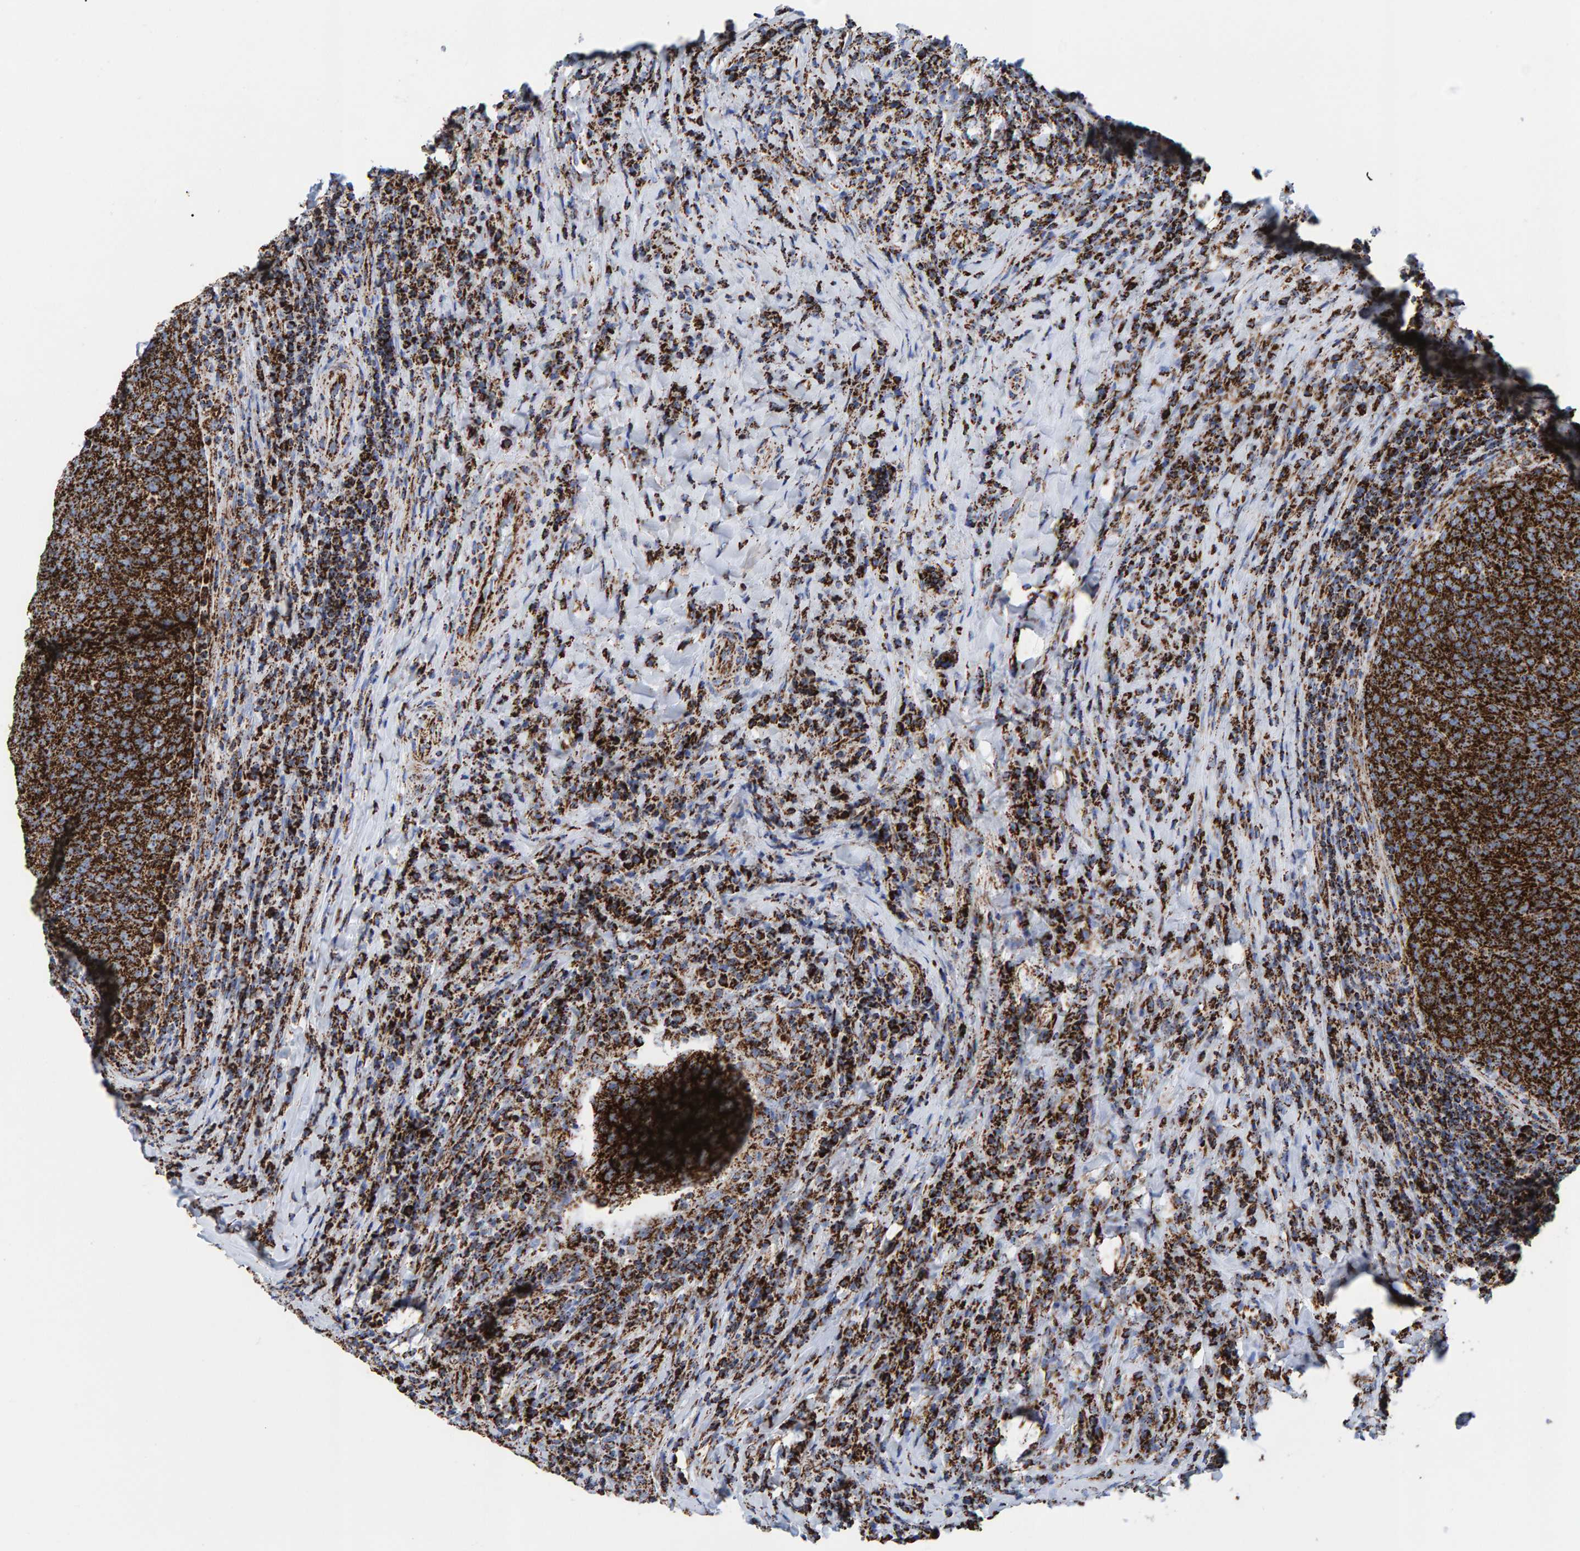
{"staining": {"intensity": "strong", "quantity": ">75%", "location": "cytoplasmic/membranous"}, "tissue": "head and neck cancer", "cell_type": "Tumor cells", "image_type": "cancer", "snomed": [{"axis": "morphology", "description": "Squamous cell carcinoma, NOS"}, {"axis": "morphology", "description": "Squamous cell carcinoma, metastatic, NOS"}, {"axis": "topography", "description": "Lymph node"}, {"axis": "topography", "description": "Head-Neck"}], "caption": "Head and neck cancer tissue reveals strong cytoplasmic/membranous expression in about >75% of tumor cells", "gene": "ENSG00000262660", "patient": {"sex": "male", "age": 62}}